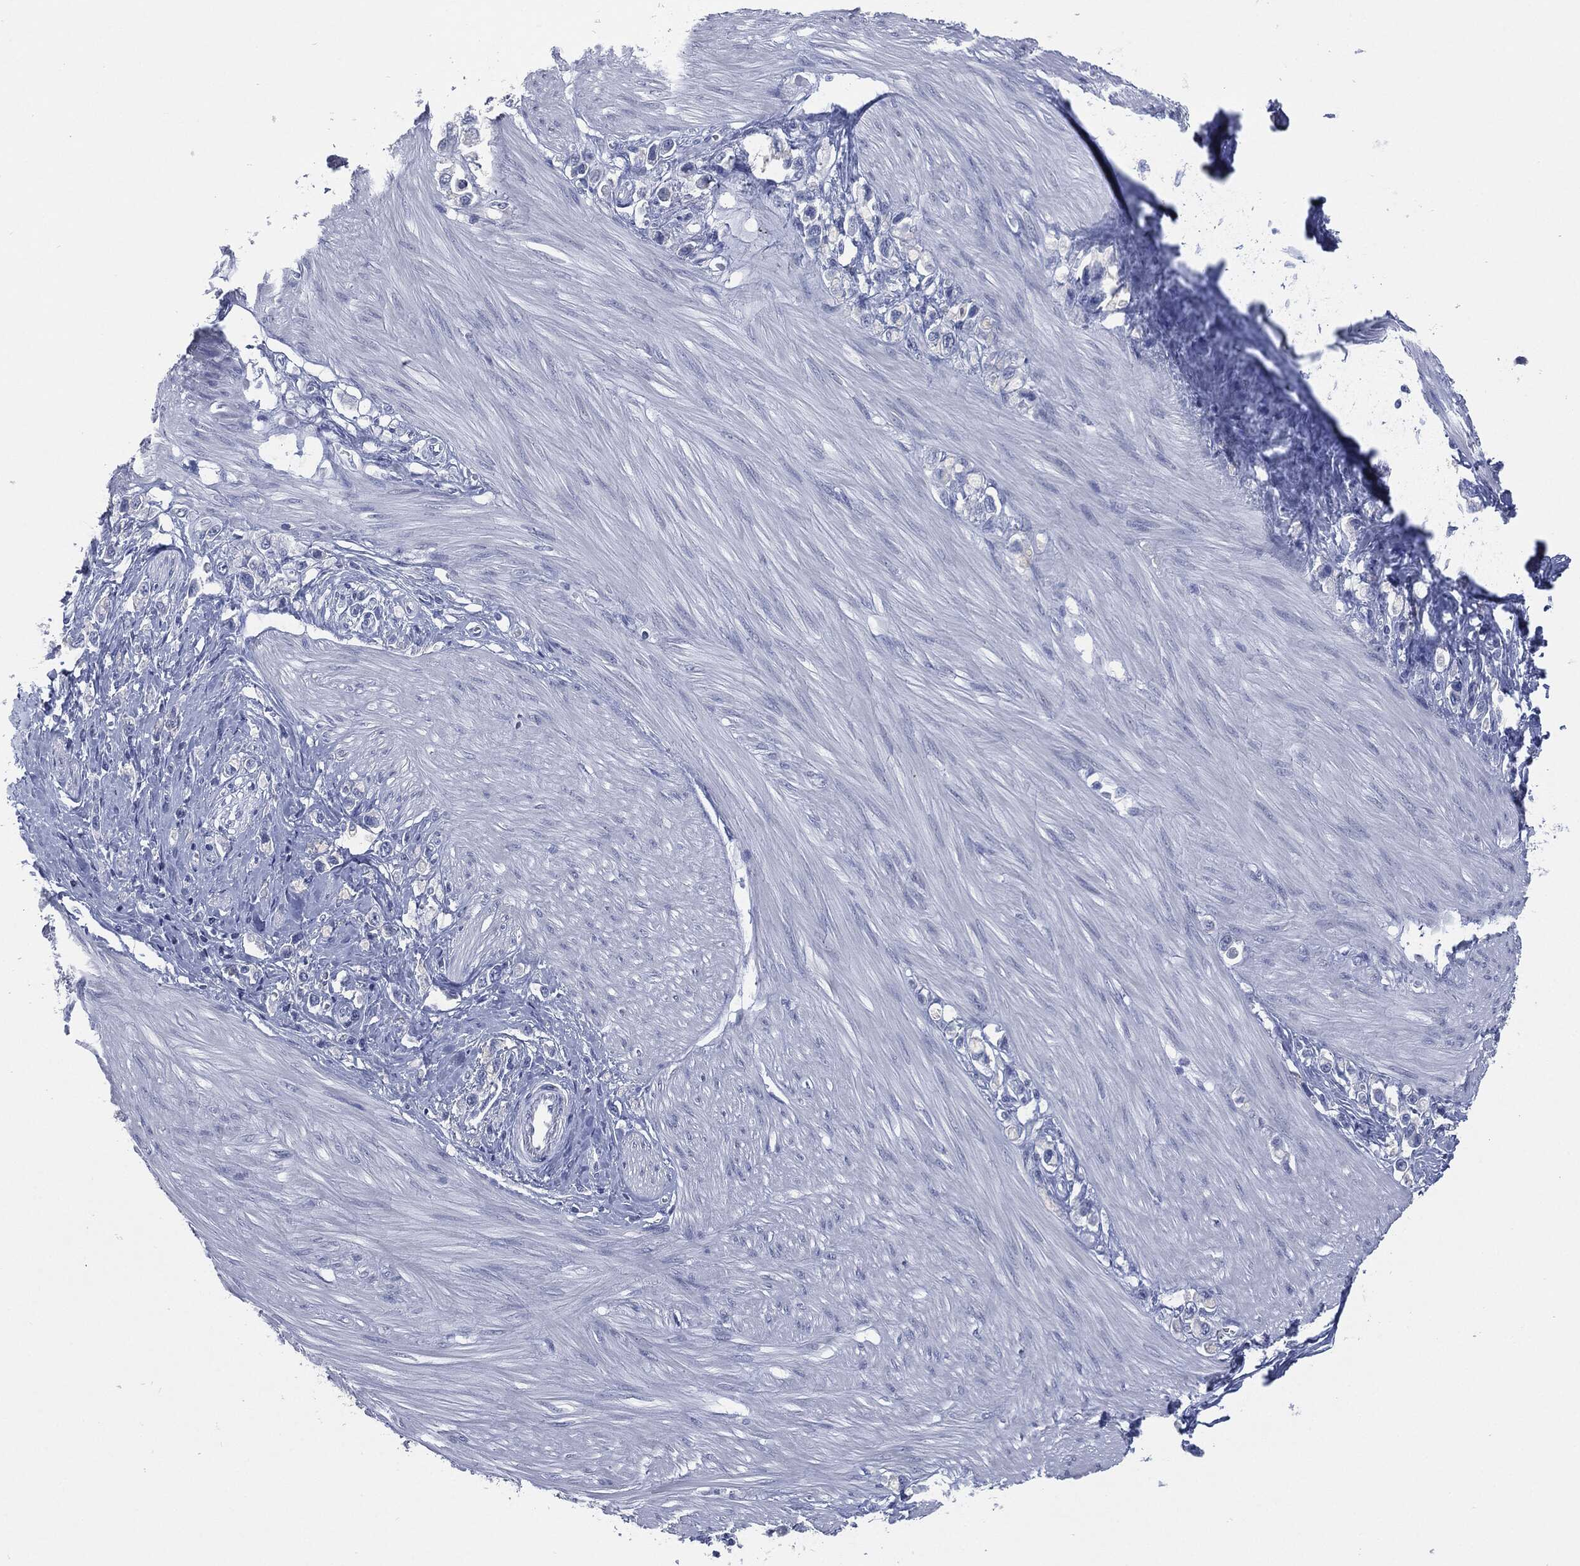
{"staining": {"intensity": "negative", "quantity": "none", "location": "none"}, "tissue": "stomach cancer", "cell_type": "Tumor cells", "image_type": "cancer", "snomed": [{"axis": "morphology", "description": "Normal tissue, NOS"}, {"axis": "morphology", "description": "Adenocarcinoma, NOS"}, {"axis": "morphology", "description": "Adenocarcinoma, High grade"}, {"axis": "topography", "description": "Stomach, upper"}, {"axis": "topography", "description": "Stomach"}], "caption": "The image reveals no significant staining in tumor cells of adenocarcinoma (high-grade) (stomach). (DAB immunohistochemistry visualized using brightfield microscopy, high magnification).", "gene": "MUC16", "patient": {"sex": "female", "age": 65}}